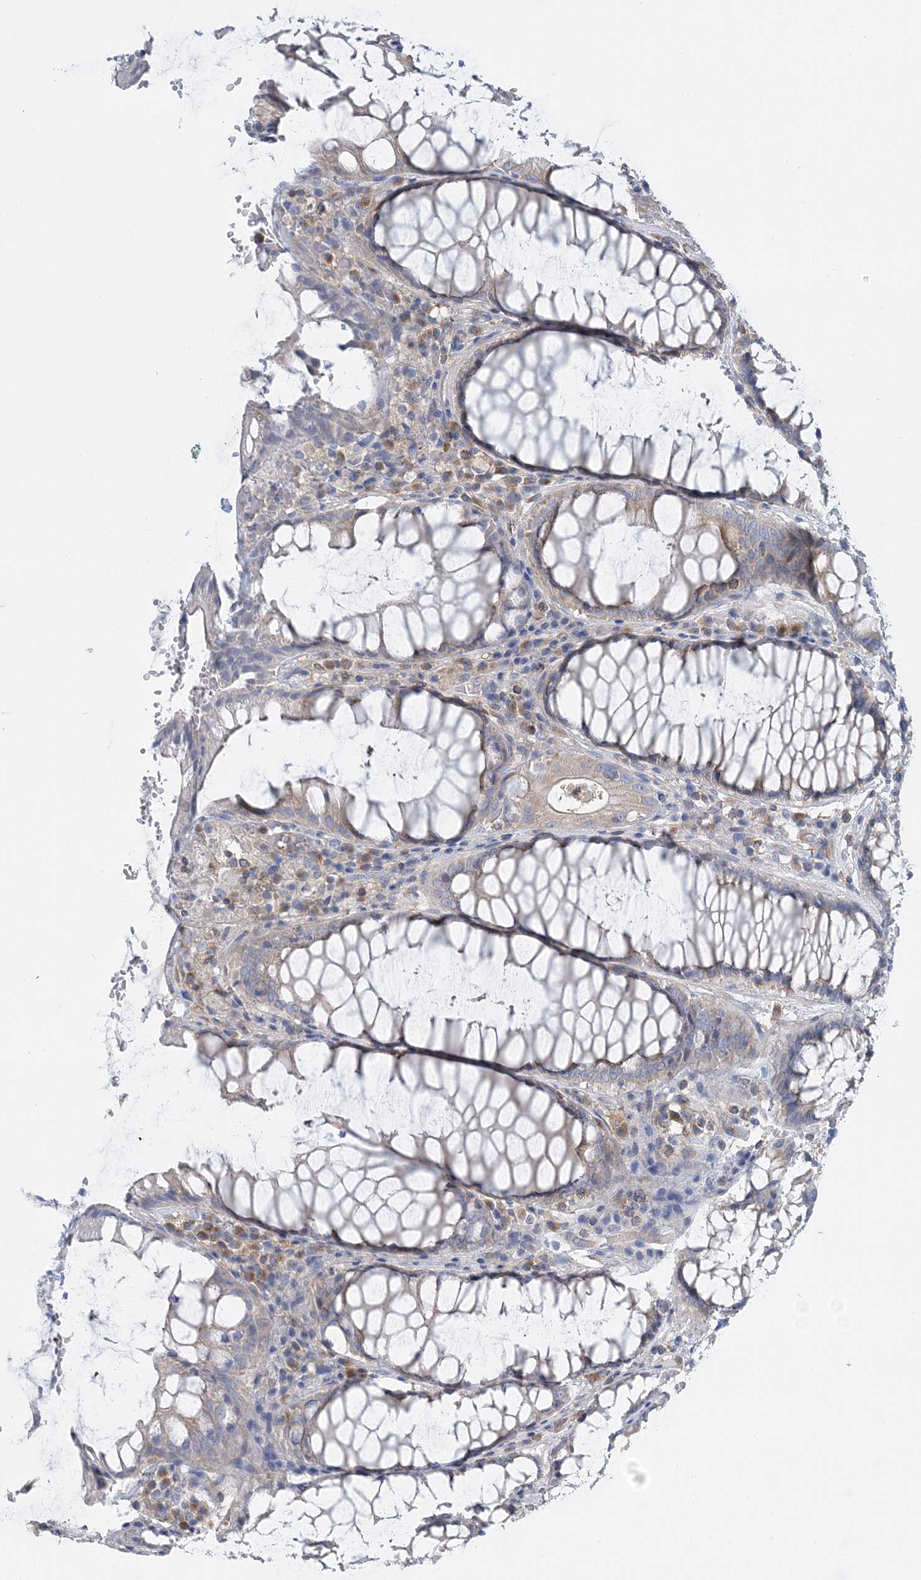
{"staining": {"intensity": "weak", "quantity": "<25%", "location": "cytoplasmic/membranous"}, "tissue": "rectum", "cell_type": "Glandular cells", "image_type": "normal", "snomed": [{"axis": "morphology", "description": "Normal tissue, NOS"}, {"axis": "topography", "description": "Rectum"}], "caption": "Immunohistochemical staining of normal human rectum exhibits no significant expression in glandular cells.", "gene": "FAM114A2", "patient": {"sex": "male", "age": 64}}